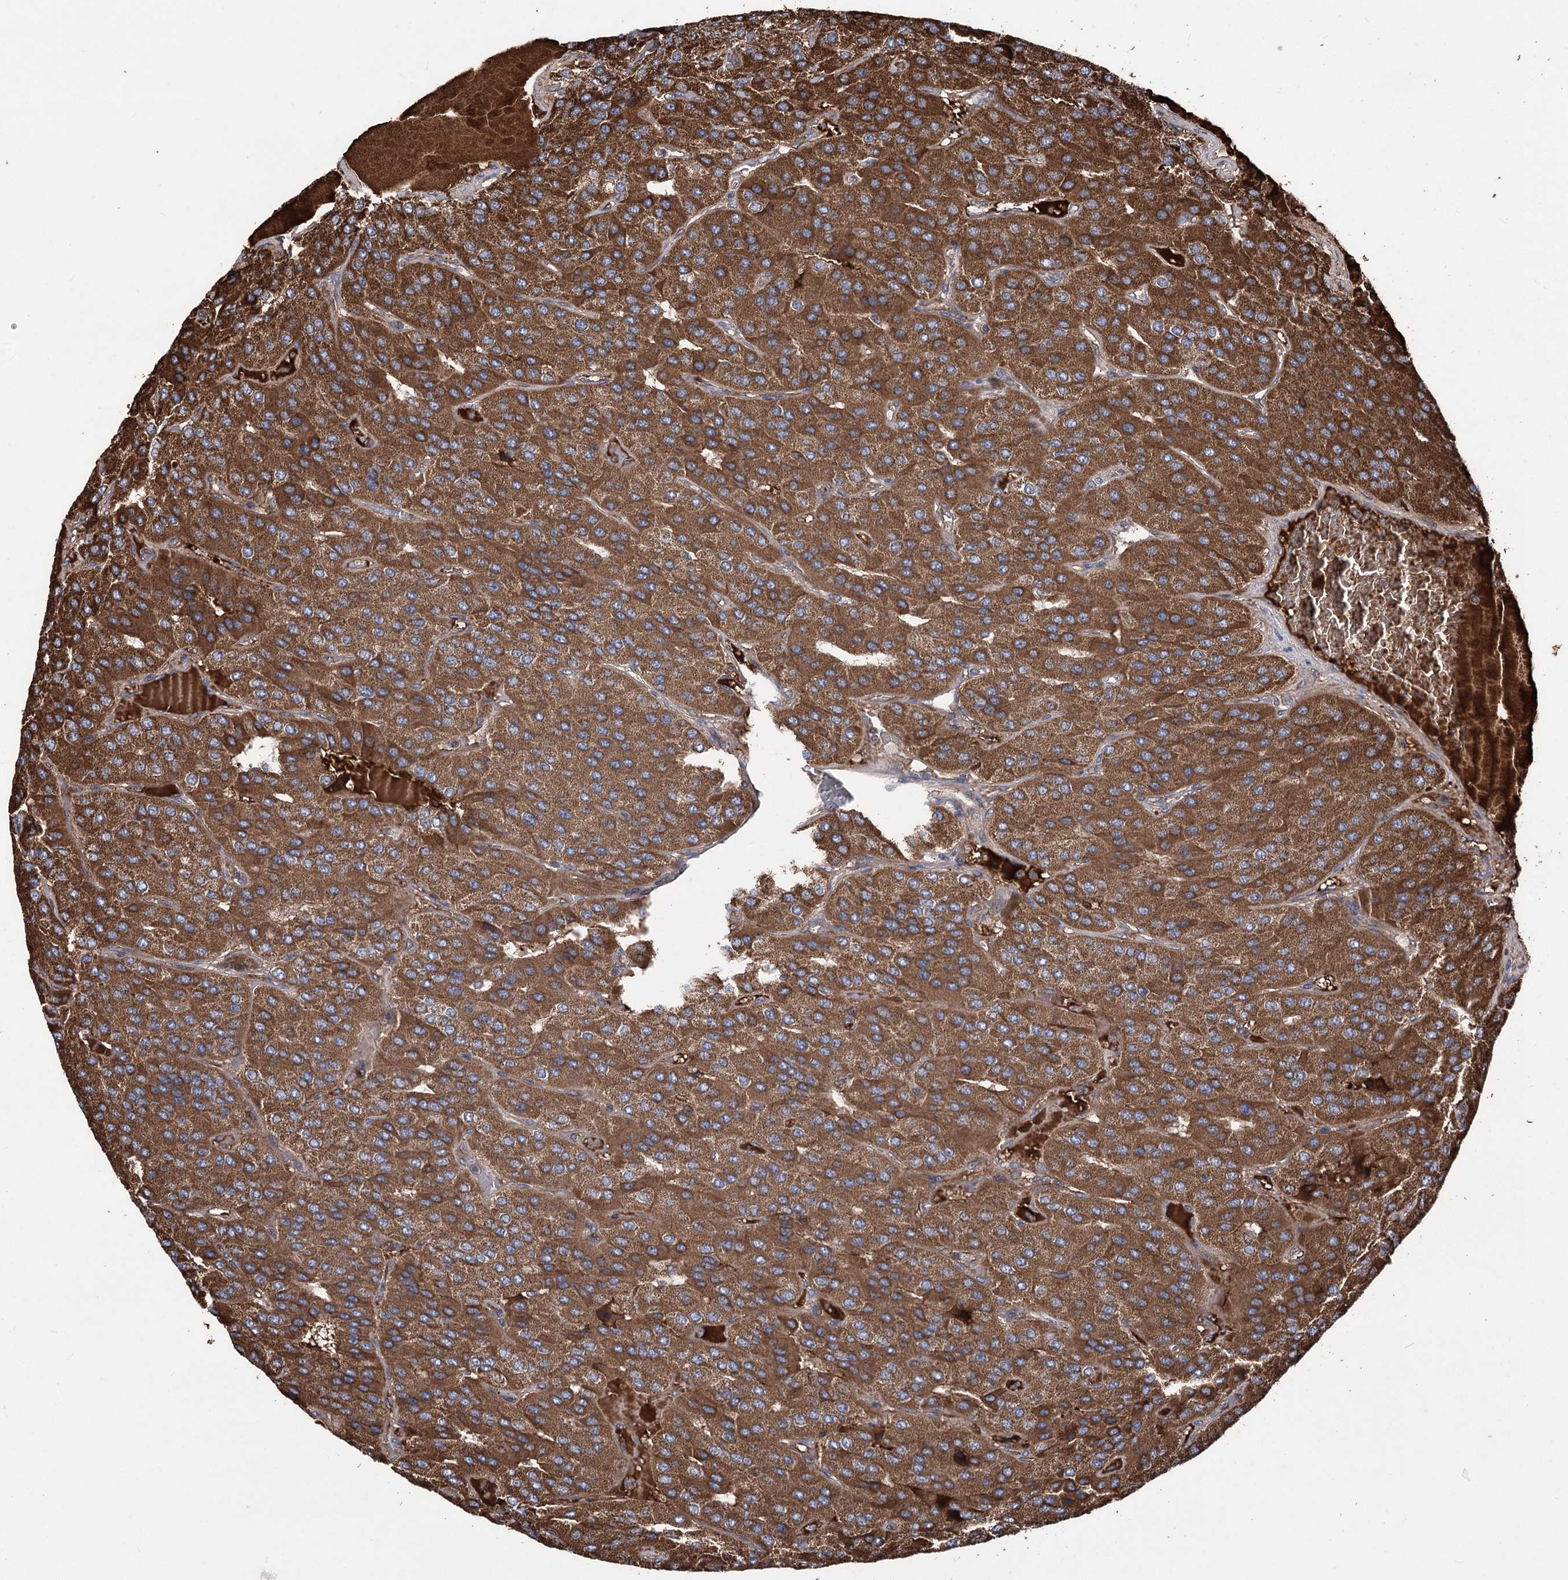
{"staining": {"intensity": "strong", "quantity": ">75%", "location": "cytoplasmic/membranous"}, "tissue": "parathyroid gland", "cell_type": "Glandular cells", "image_type": "normal", "snomed": [{"axis": "morphology", "description": "Normal tissue, NOS"}, {"axis": "morphology", "description": "Adenoma, NOS"}, {"axis": "topography", "description": "Parathyroid gland"}], "caption": "Protein analysis of benign parathyroid gland displays strong cytoplasmic/membranous positivity in about >75% of glandular cells. The protein of interest is shown in brown color, while the nuclei are stained blue.", "gene": "RASSF3", "patient": {"sex": "female", "age": 86}}